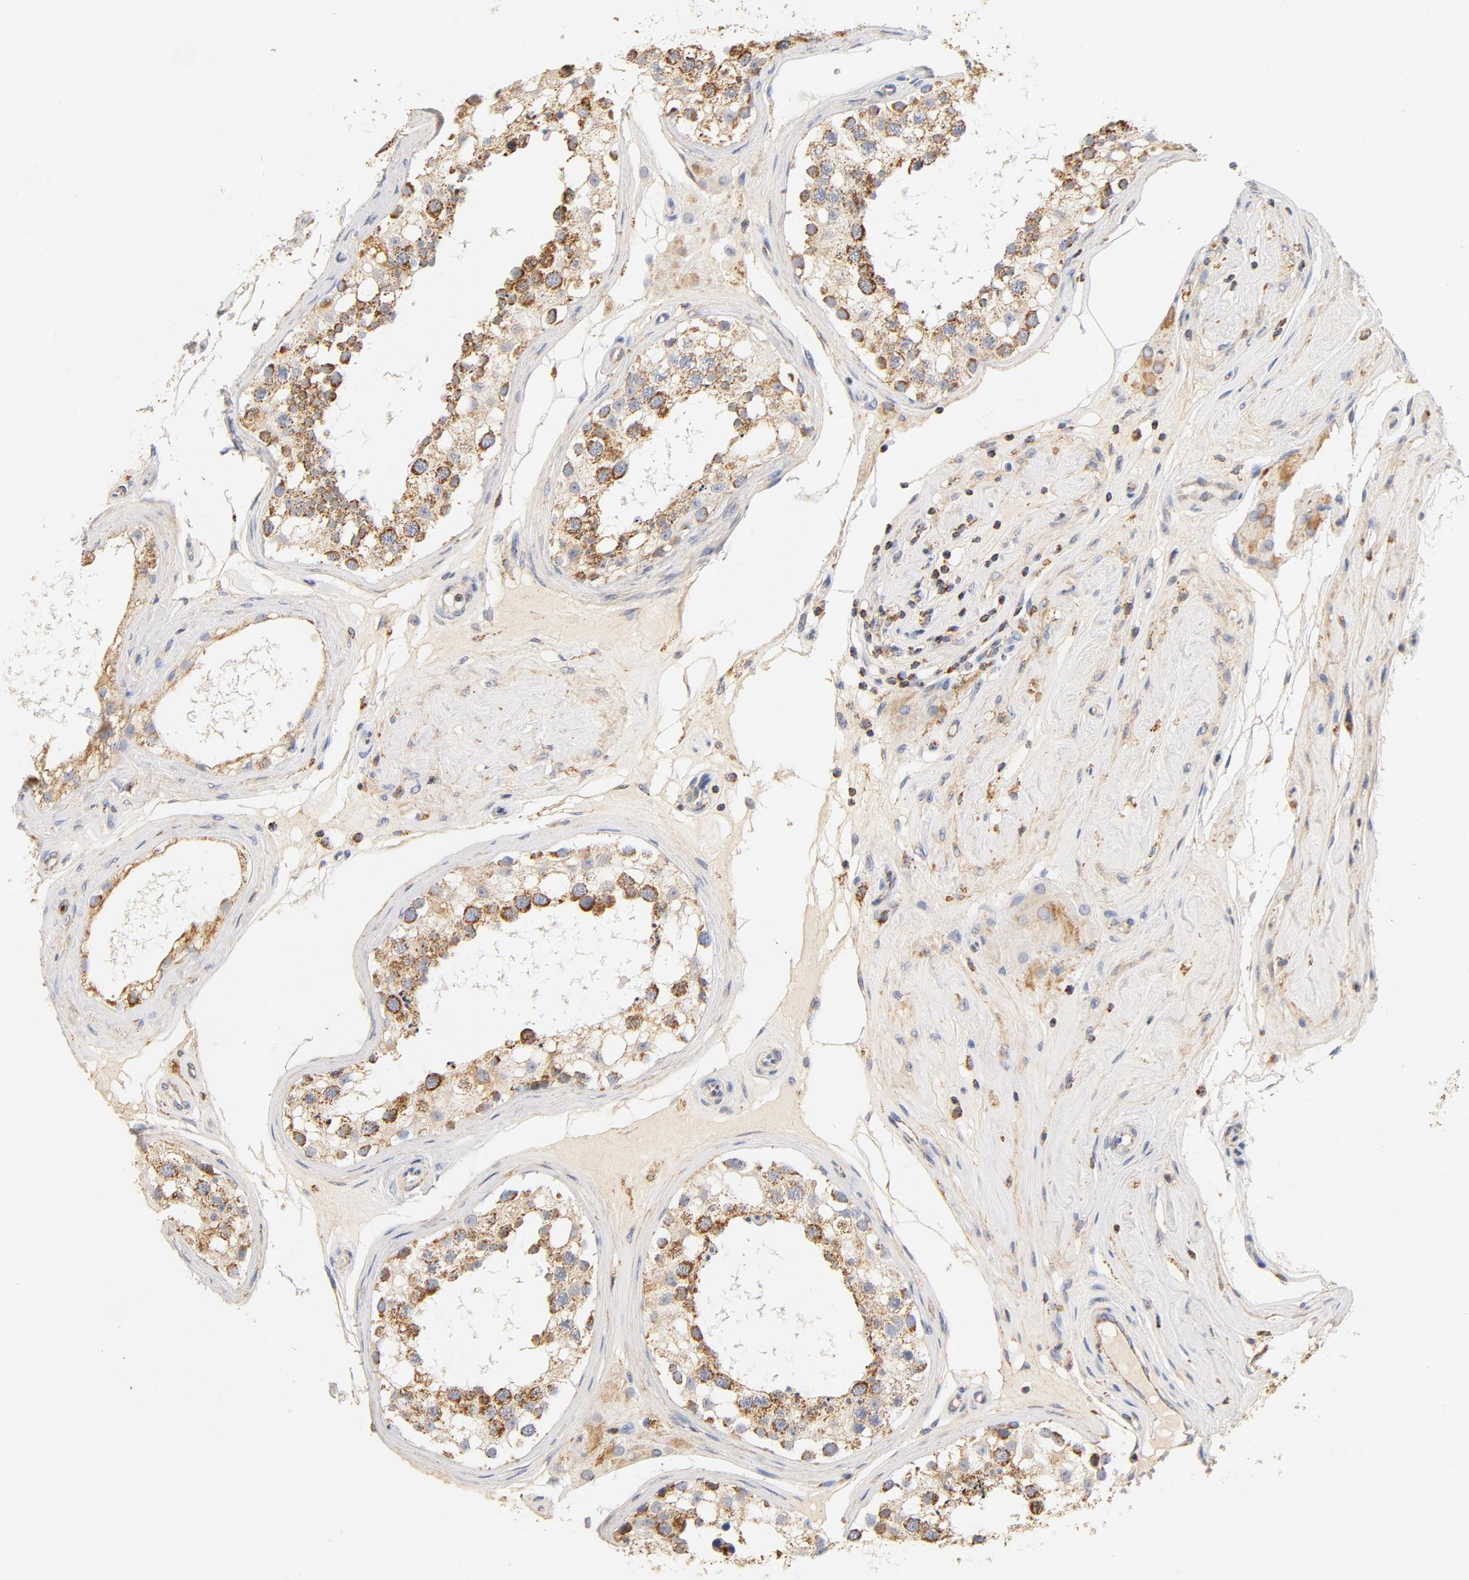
{"staining": {"intensity": "moderate", "quantity": ">75%", "location": "cytoplasmic/membranous"}, "tissue": "testis", "cell_type": "Cells in seminiferous ducts", "image_type": "normal", "snomed": [{"axis": "morphology", "description": "Normal tissue, NOS"}, {"axis": "topography", "description": "Testis"}], "caption": "IHC photomicrograph of benign testis: testis stained using immunohistochemistry (IHC) exhibits medium levels of moderate protein expression localized specifically in the cytoplasmic/membranous of cells in seminiferous ducts, appearing as a cytoplasmic/membranous brown color.", "gene": "COX4I1", "patient": {"sex": "male", "age": 68}}